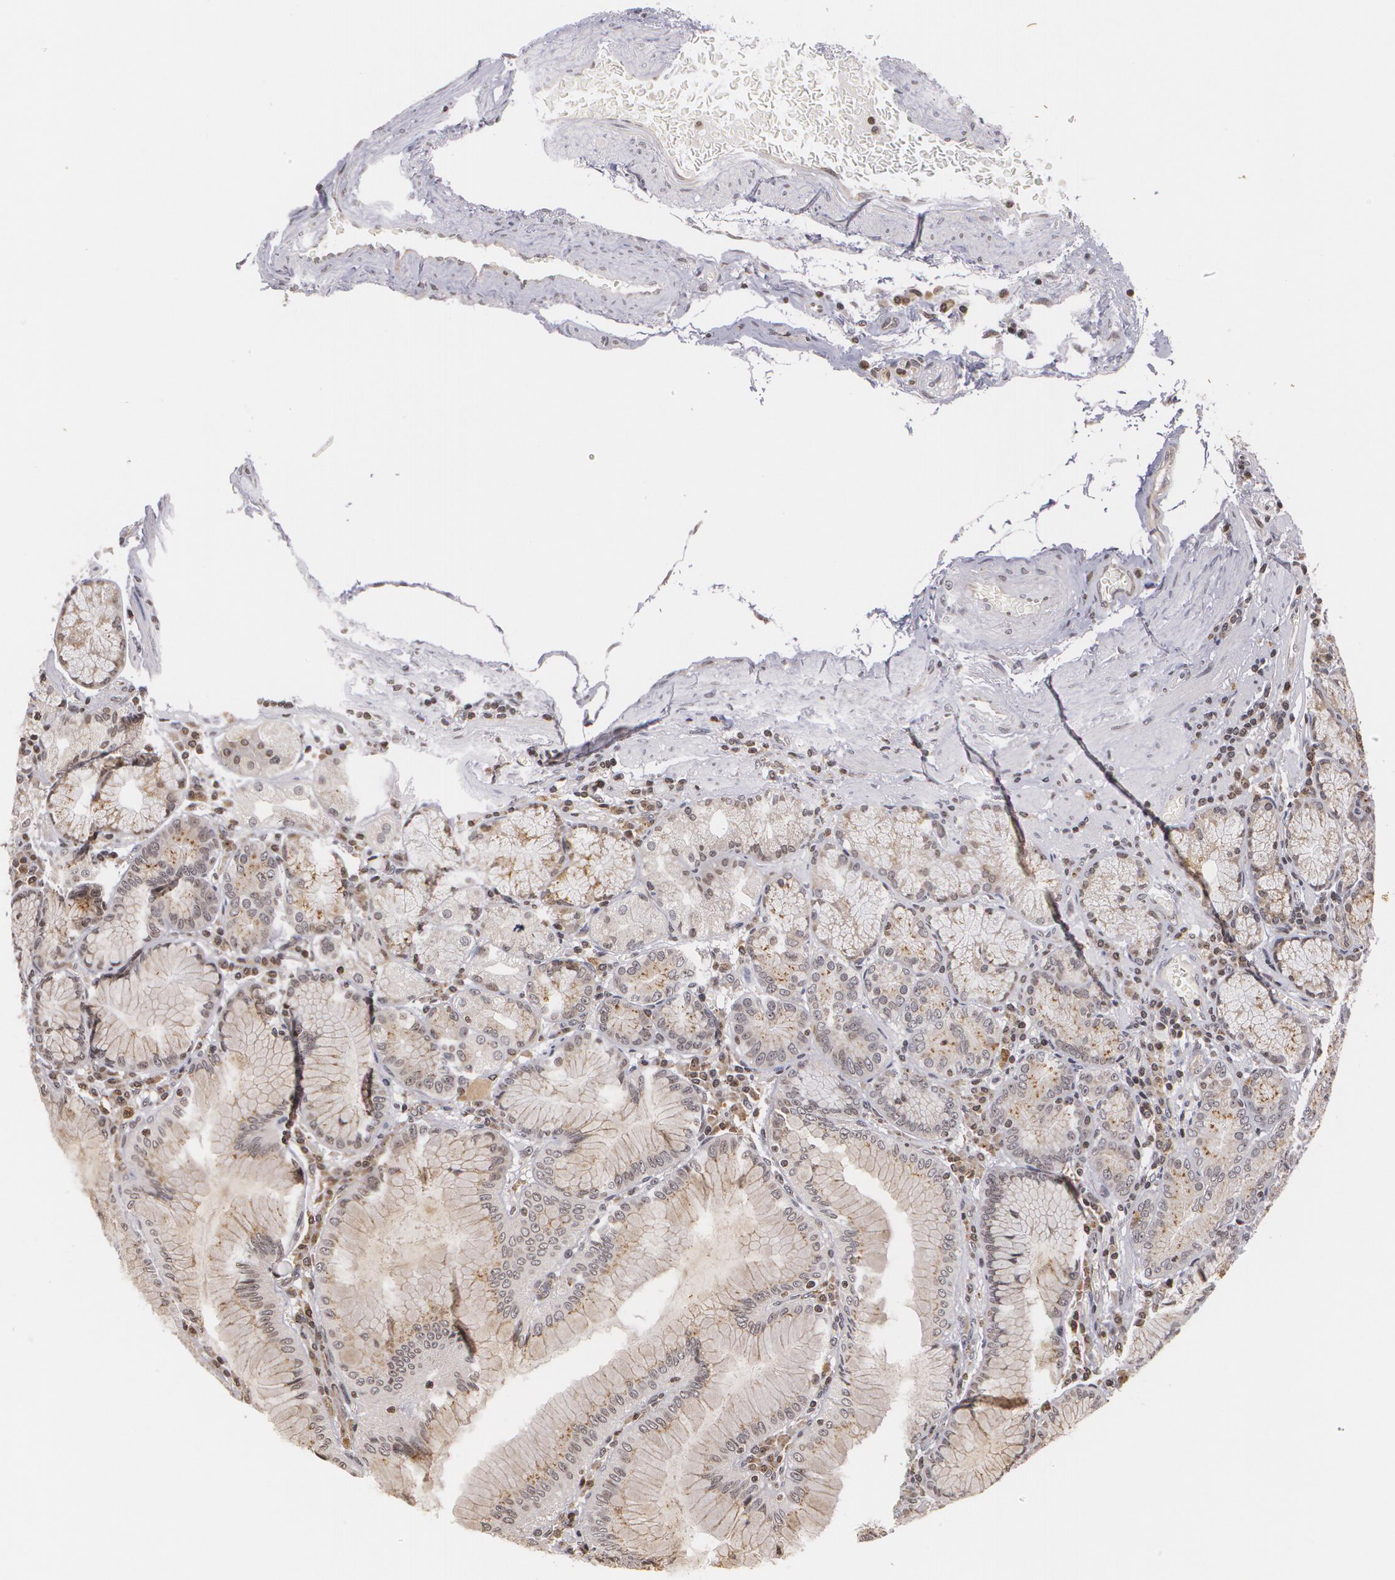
{"staining": {"intensity": "moderate", "quantity": "25%-75%", "location": "cytoplasmic/membranous,nuclear"}, "tissue": "stomach", "cell_type": "Glandular cells", "image_type": "normal", "snomed": [{"axis": "morphology", "description": "Normal tissue, NOS"}, {"axis": "topography", "description": "Stomach, lower"}], "caption": "The immunohistochemical stain shows moderate cytoplasmic/membranous,nuclear staining in glandular cells of benign stomach. The staining is performed using DAB brown chromogen to label protein expression. The nuclei are counter-stained blue using hematoxylin.", "gene": "VAV3", "patient": {"sex": "female", "age": 93}}